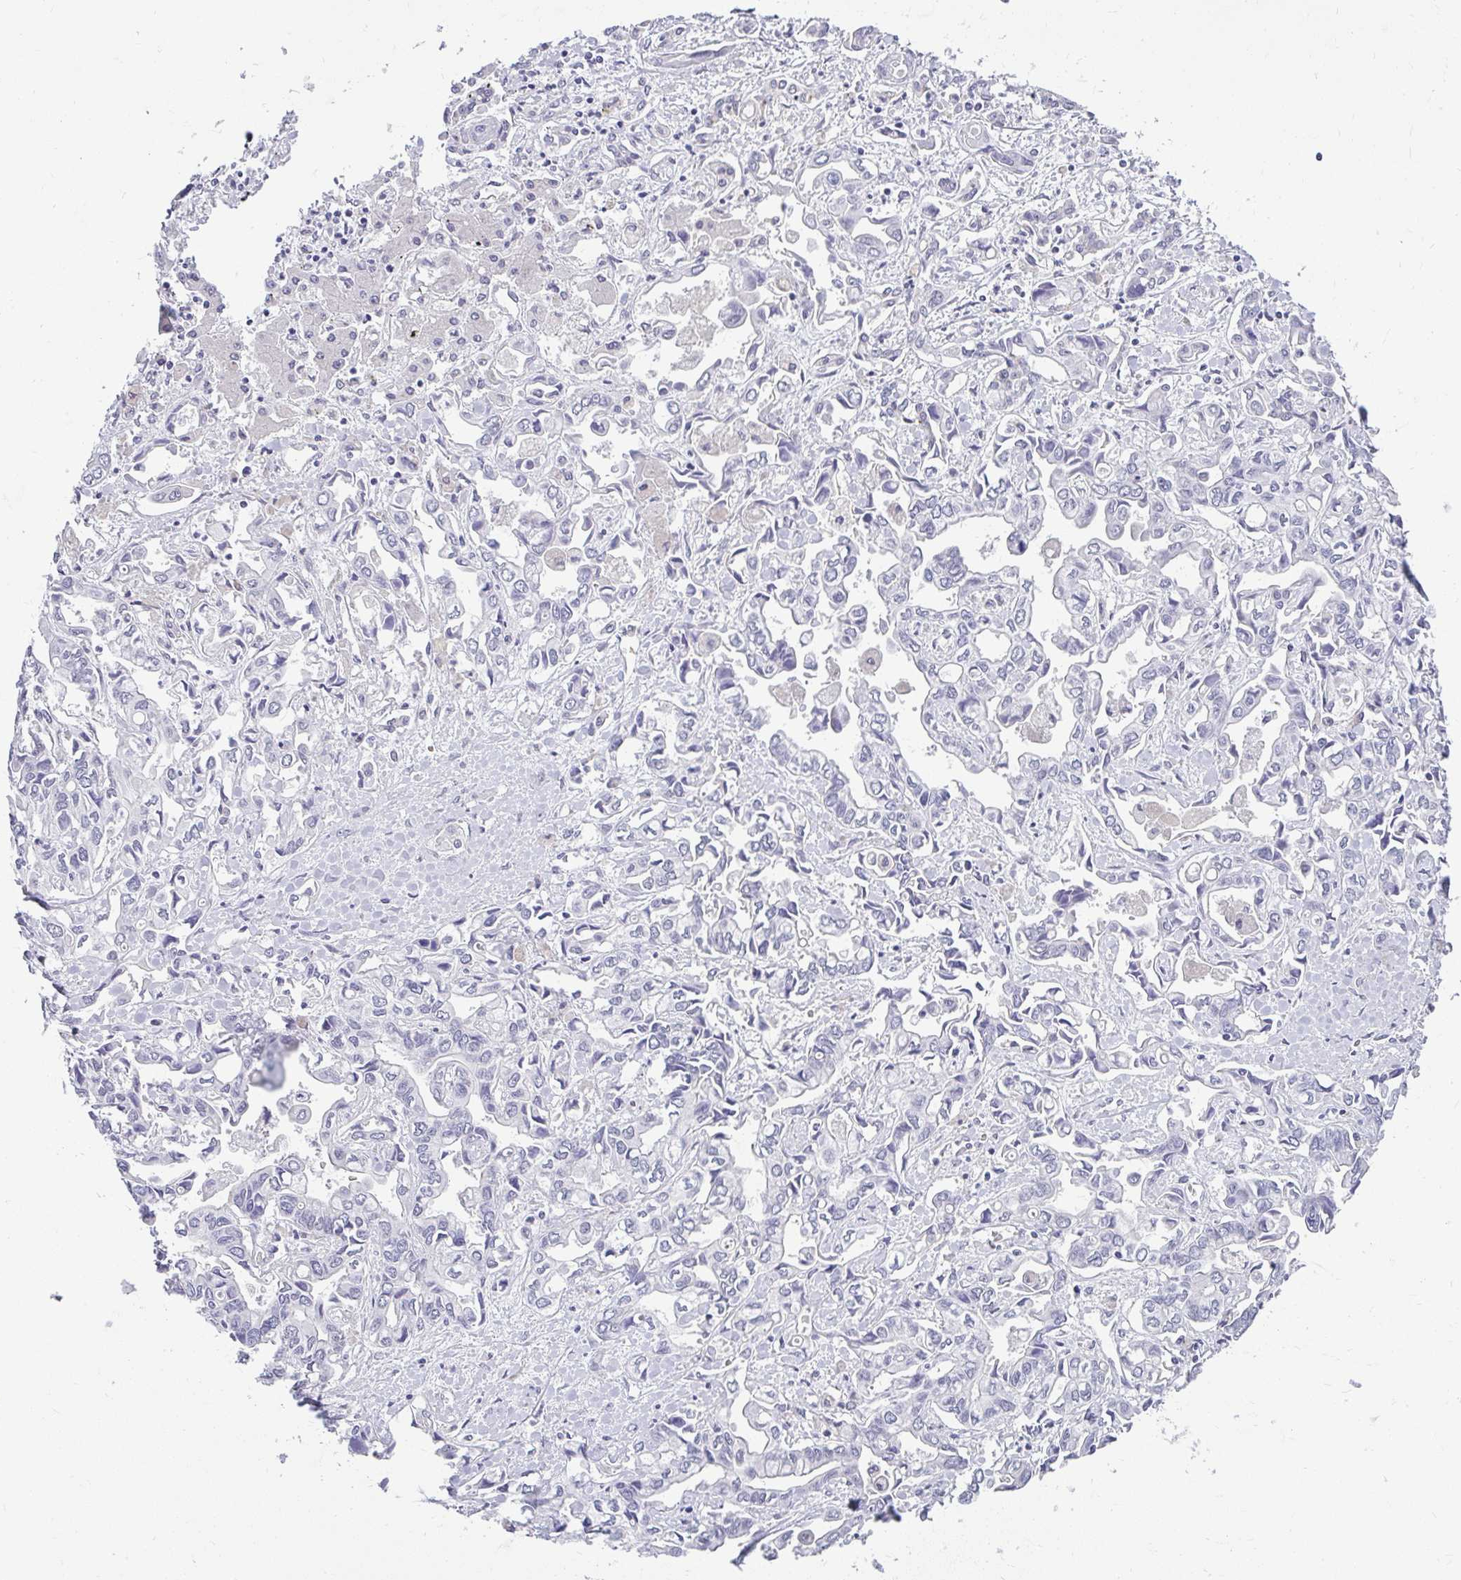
{"staining": {"intensity": "negative", "quantity": "none", "location": "none"}, "tissue": "liver cancer", "cell_type": "Tumor cells", "image_type": "cancer", "snomed": [{"axis": "morphology", "description": "Cholangiocarcinoma"}, {"axis": "topography", "description": "Liver"}], "caption": "A photomicrograph of human liver cholangiocarcinoma is negative for staining in tumor cells. The staining is performed using DAB brown chromogen with nuclei counter-stained in using hematoxylin.", "gene": "TEX33", "patient": {"sex": "female", "age": 64}}